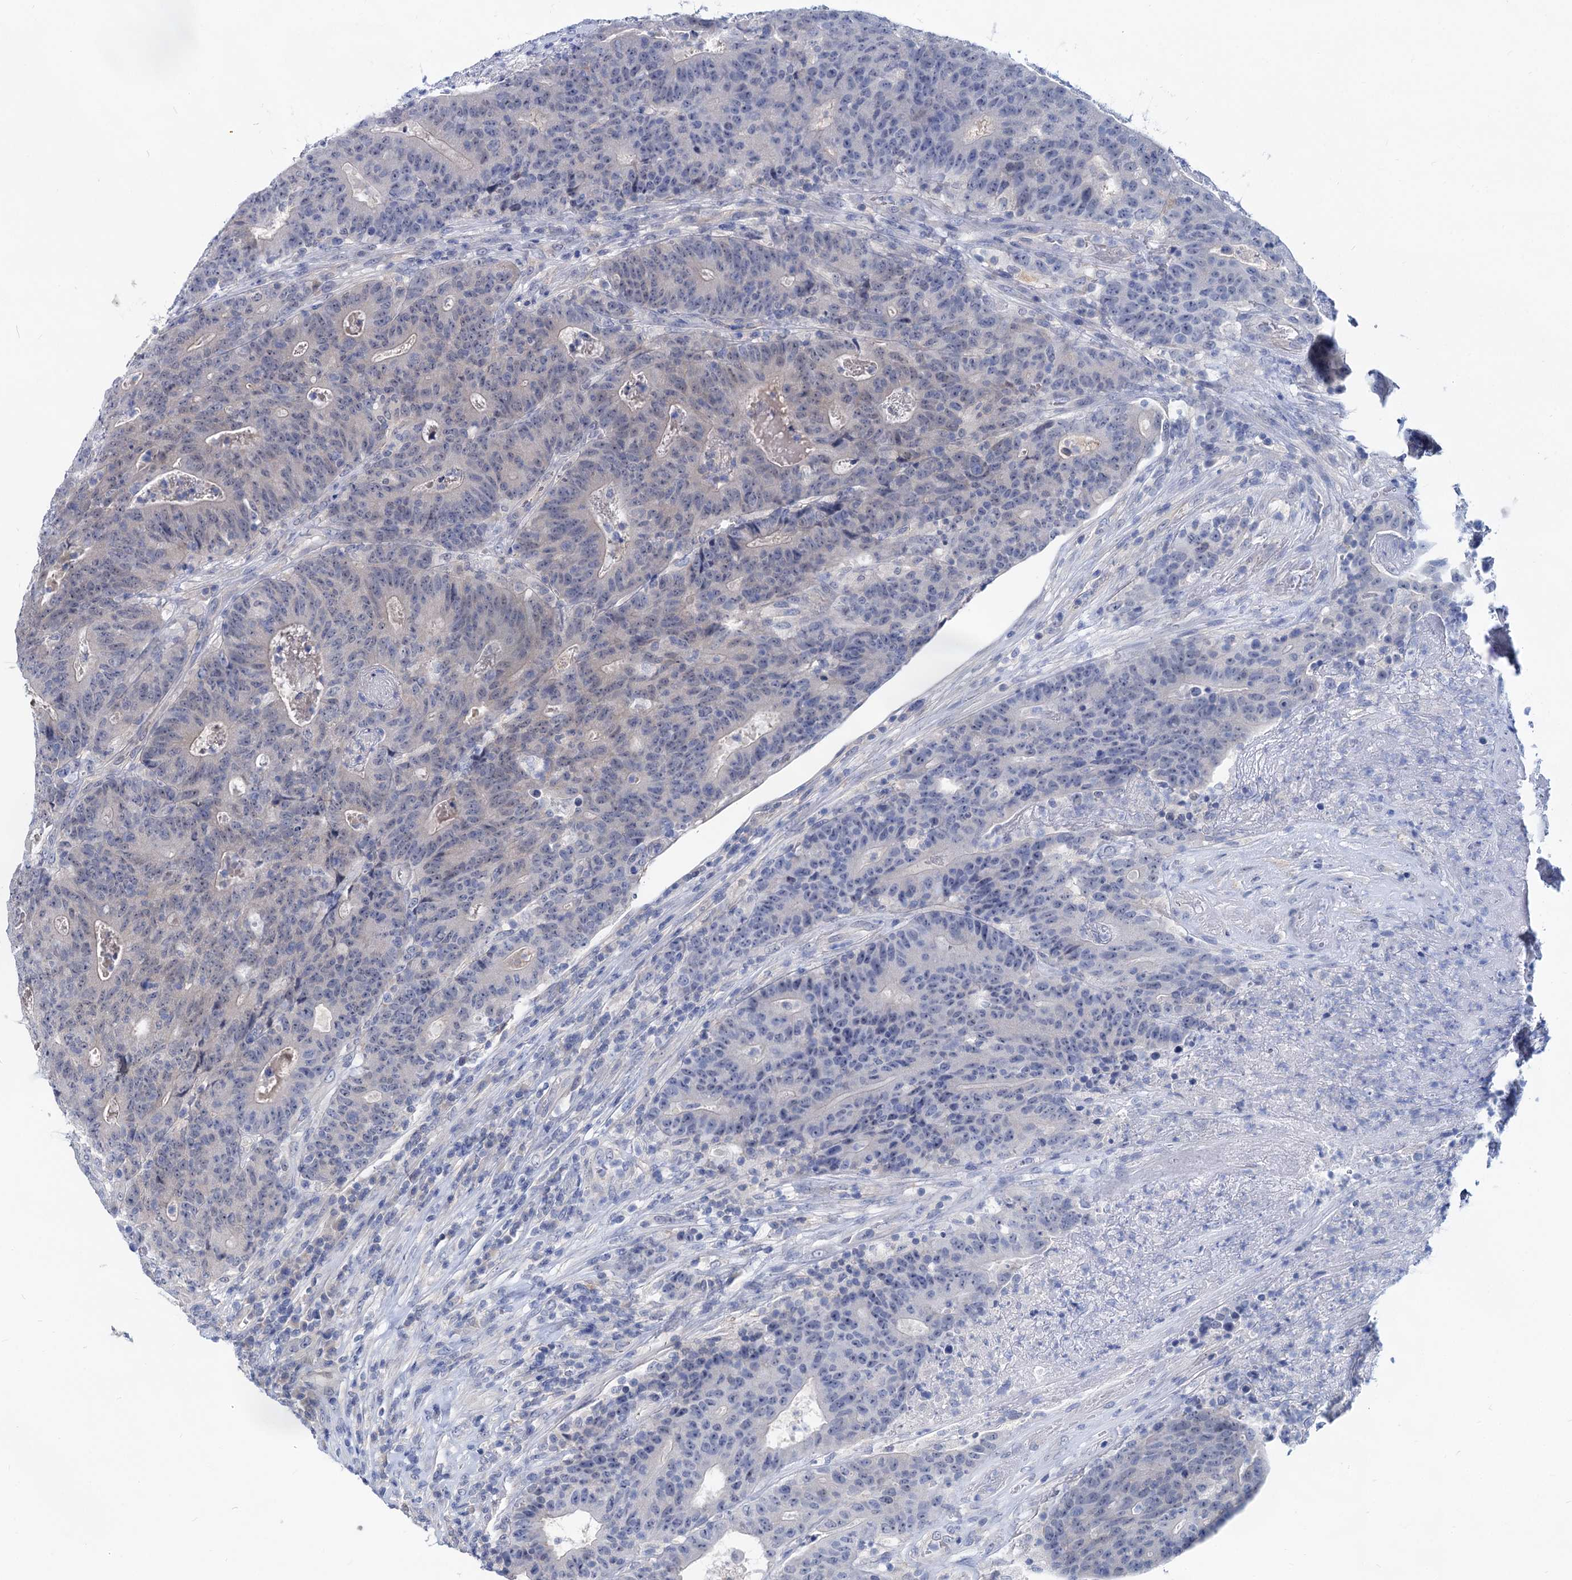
{"staining": {"intensity": "negative", "quantity": "none", "location": "none"}, "tissue": "colorectal cancer", "cell_type": "Tumor cells", "image_type": "cancer", "snomed": [{"axis": "morphology", "description": "Adenocarcinoma, NOS"}, {"axis": "topography", "description": "Colon"}], "caption": "Immunohistochemistry histopathology image of human colorectal cancer (adenocarcinoma) stained for a protein (brown), which demonstrates no staining in tumor cells.", "gene": "SNX15", "patient": {"sex": "female", "age": 75}}